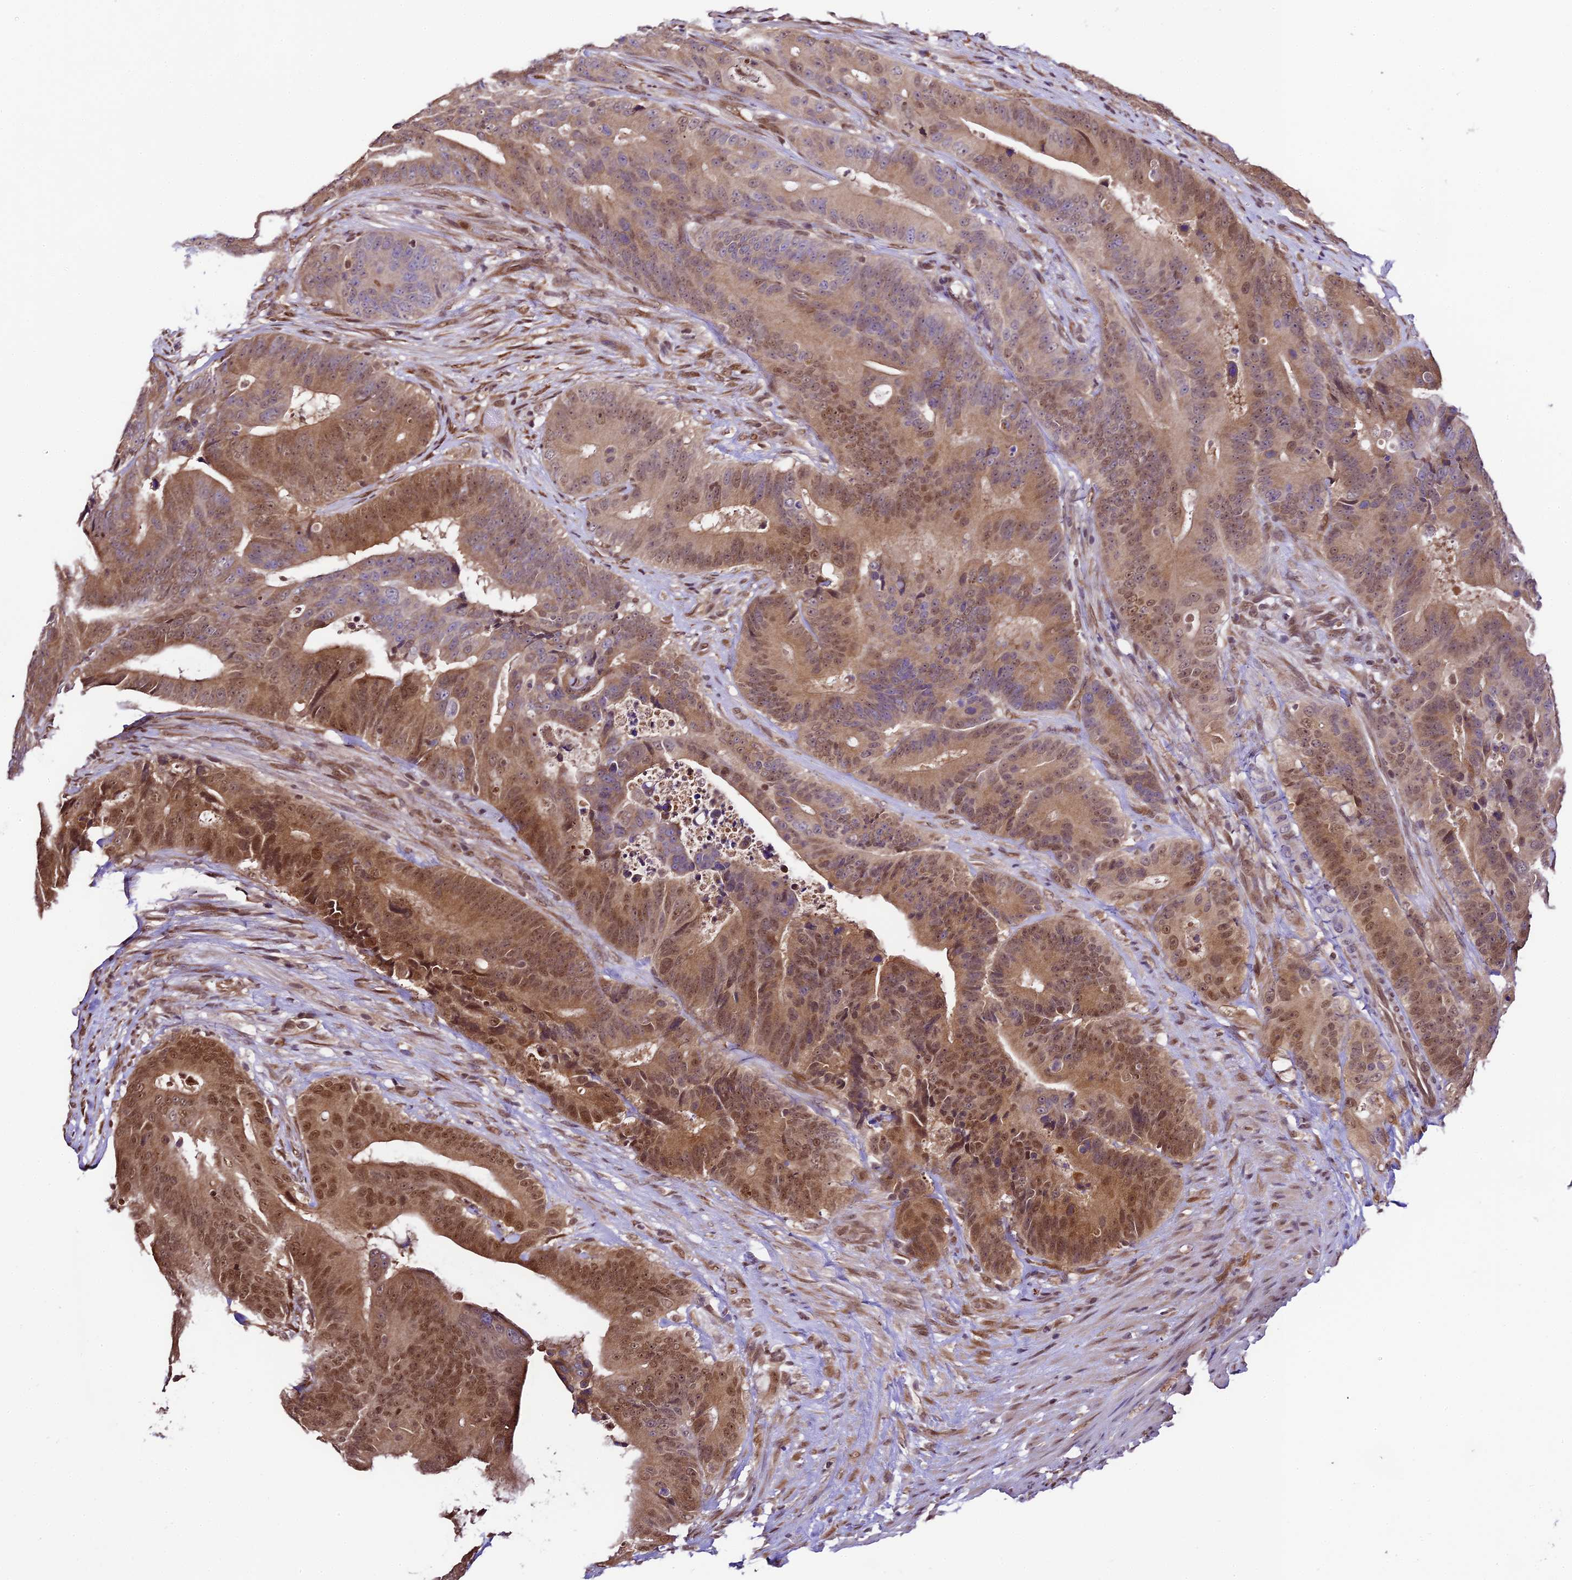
{"staining": {"intensity": "moderate", "quantity": "25%-75%", "location": "cytoplasmic/membranous,nuclear"}, "tissue": "colorectal cancer", "cell_type": "Tumor cells", "image_type": "cancer", "snomed": [{"axis": "morphology", "description": "Adenocarcinoma, NOS"}, {"axis": "topography", "description": "Colon"}], "caption": "Protein positivity by IHC displays moderate cytoplasmic/membranous and nuclear expression in approximately 25%-75% of tumor cells in colorectal cancer.", "gene": "TRIM22", "patient": {"sex": "male", "age": 83}}